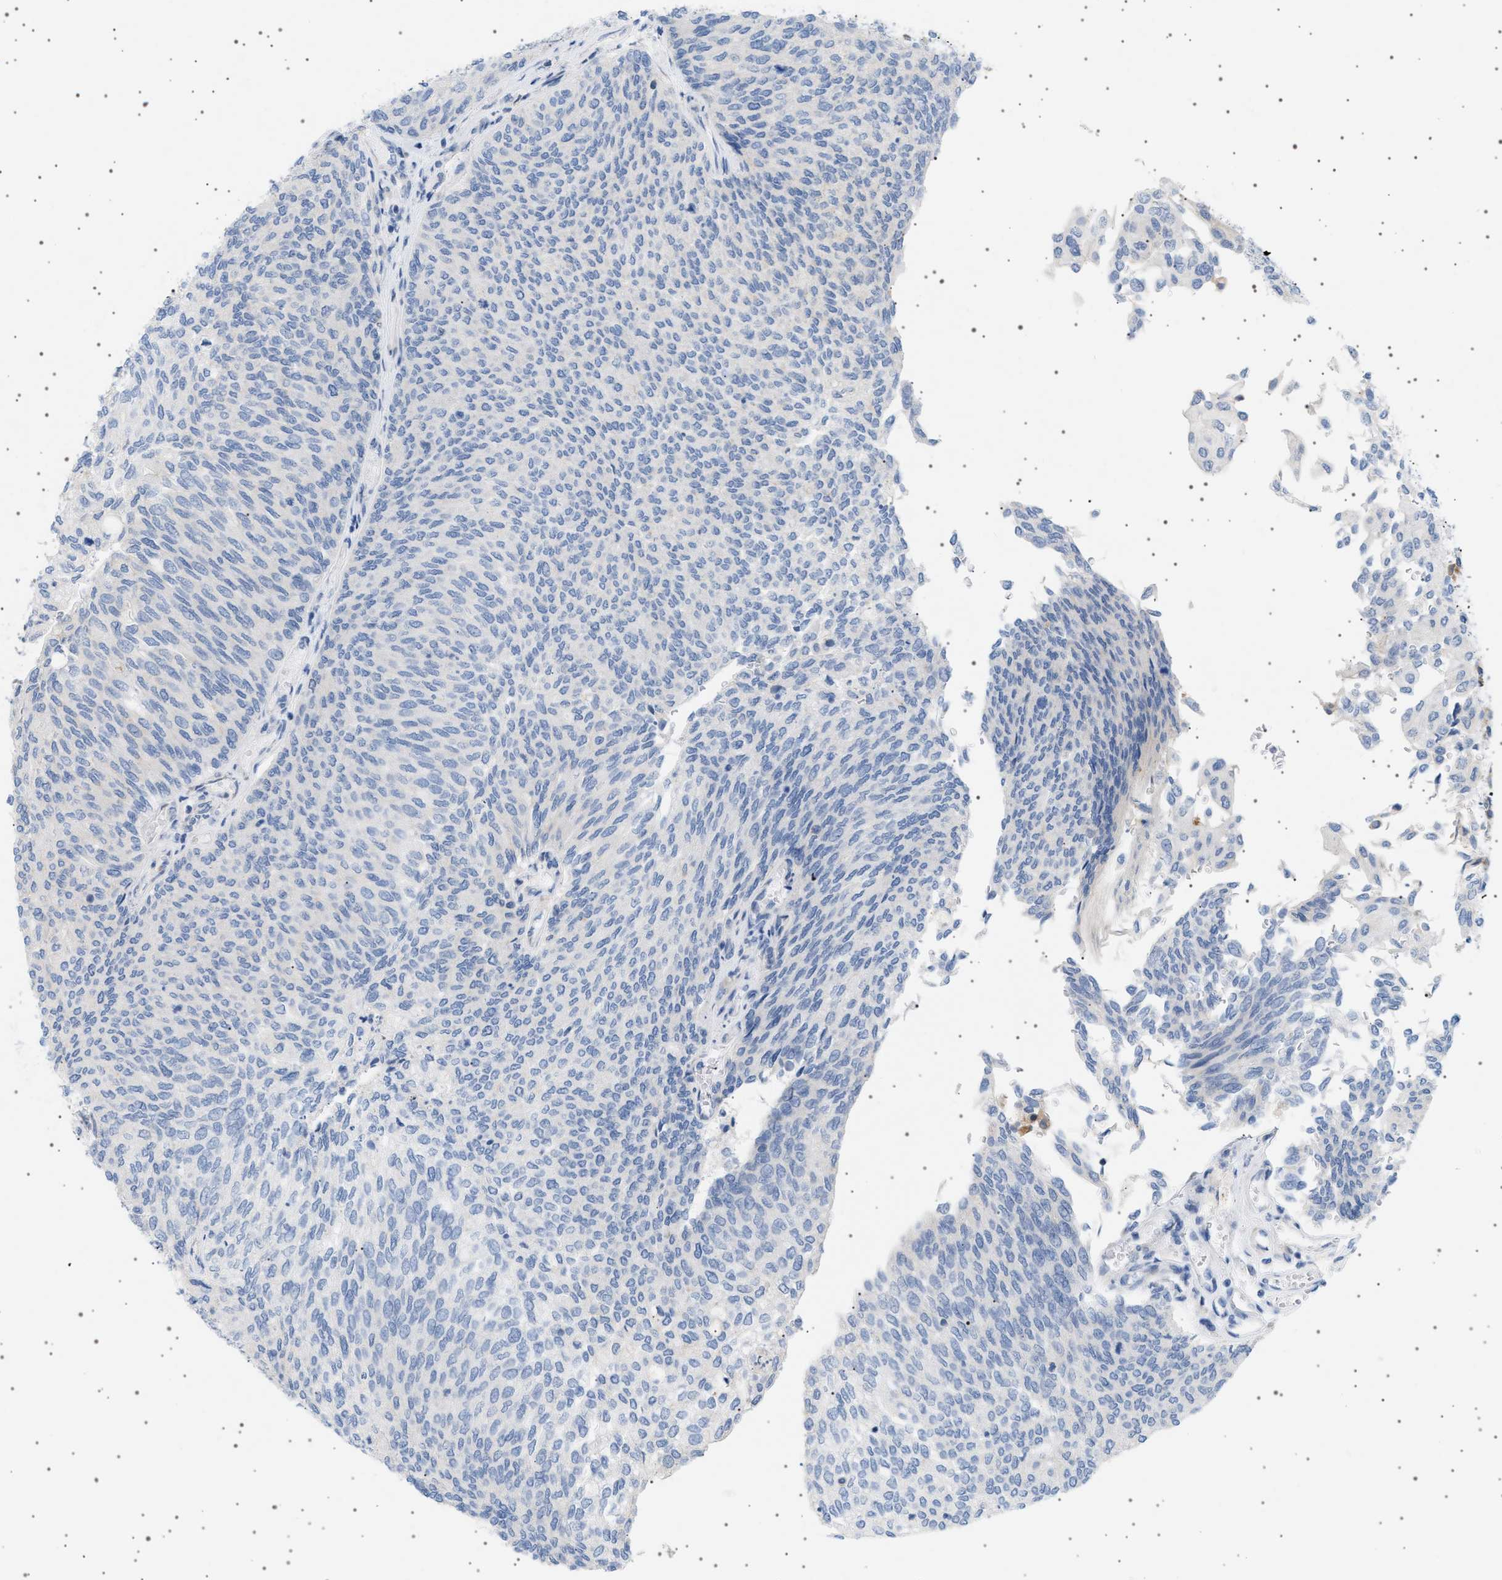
{"staining": {"intensity": "negative", "quantity": "none", "location": "none"}, "tissue": "urothelial cancer", "cell_type": "Tumor cells", "image_type": "cancer", "snomed": [{"axis": "morphology", "description": "Urothelial carcinoma, Low grade"}, {"axis": "topography", "description": "Urinary bladder"}], "caption": "Histopathology image shows no protein expression in tumor cells of low-grade urothelial carcinoma tissue.", "gene": "ADCY10", "patient": {"sex": "female", "age": 79}}